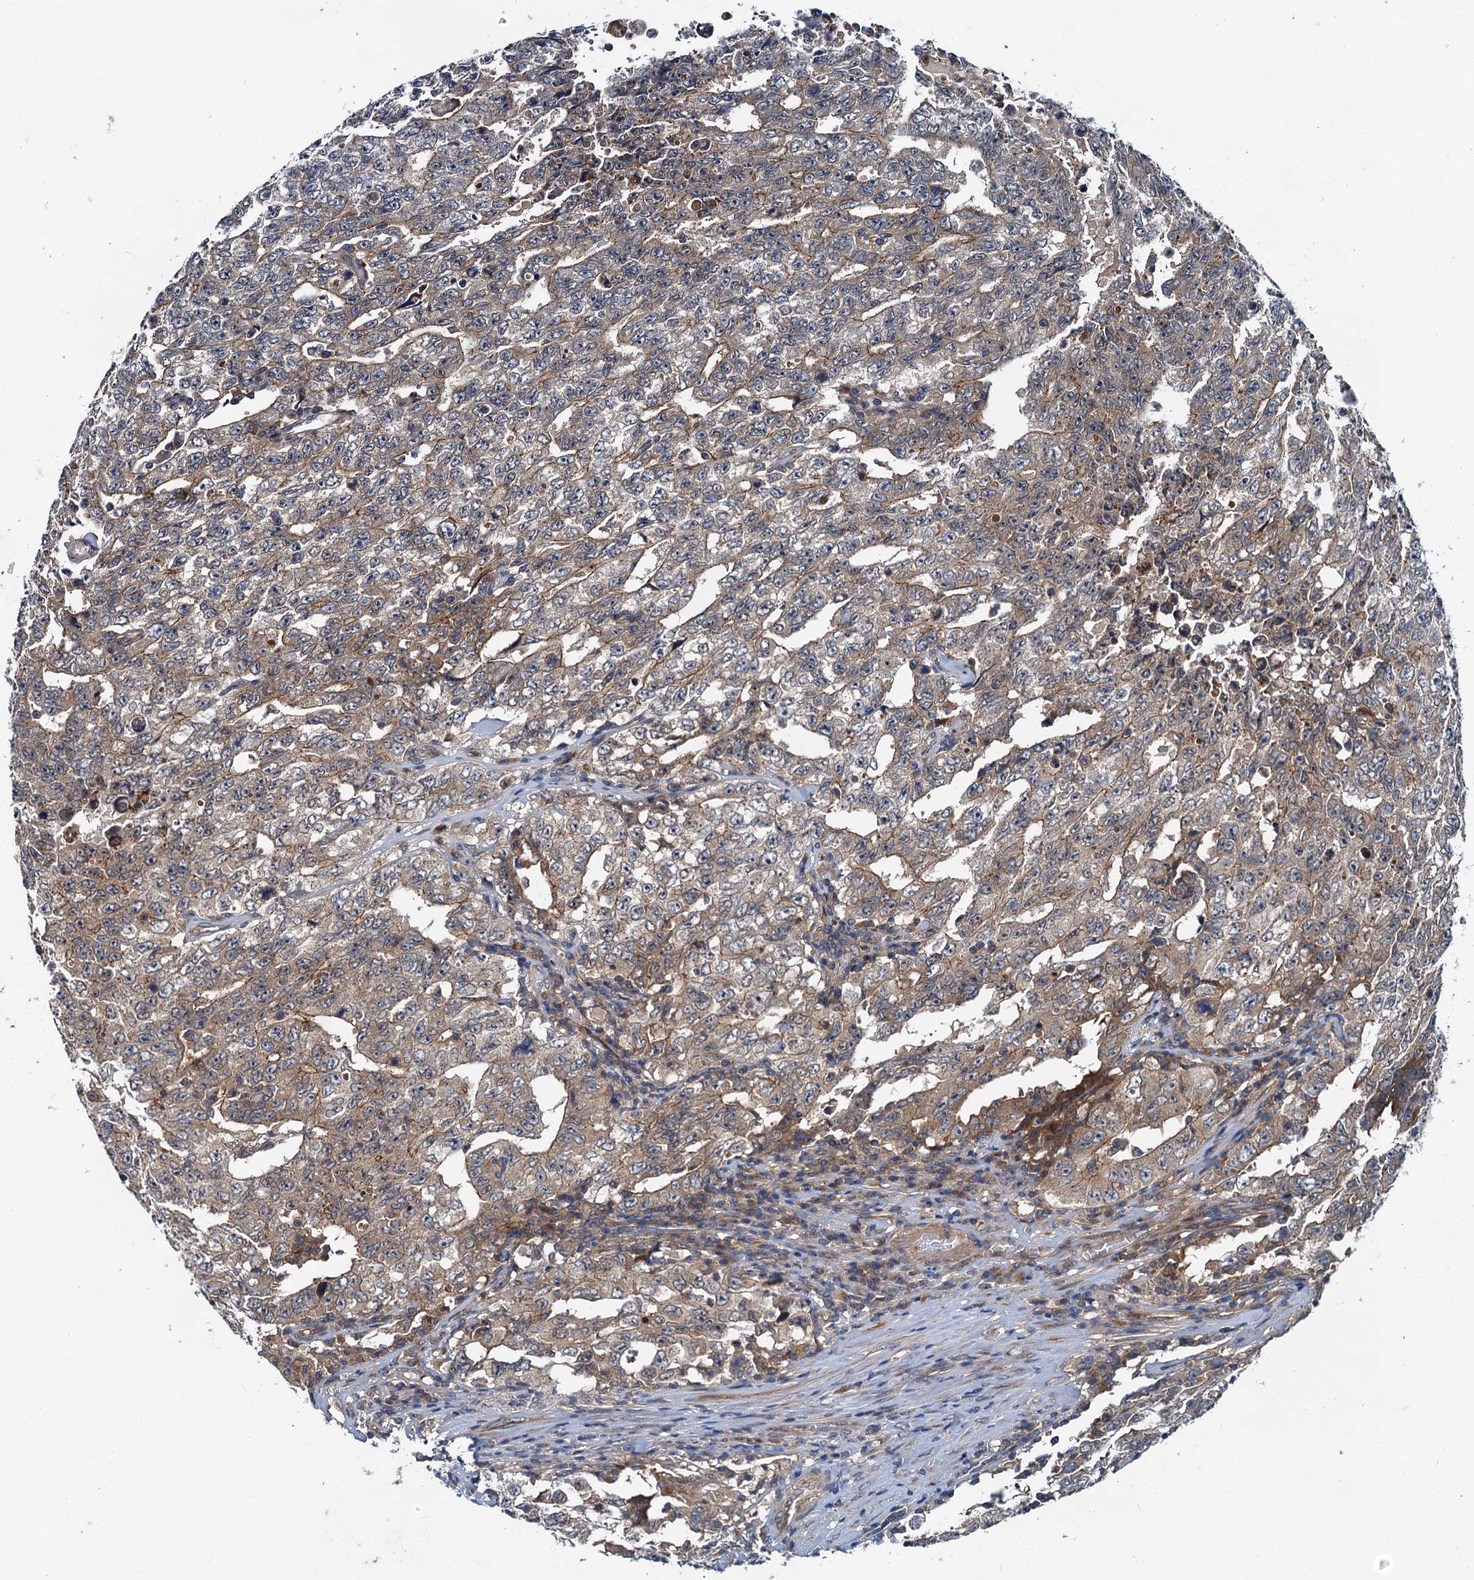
{"staining": {"intensity": "weak", "quantity": ">75%", "location": "cytoplasmic/membranous"}, "tissue": "testis cancer", "cell_type": "Tumor cells", "image_type": "cancer", "snomed": [{"axis": "morphology", "description": "Carcinoma, Embryonal, NOS"}, {"axis": "topography", "description": "Testis"}], "caption": "Embryonal carcinoma (testis) stained with a protein marker exhibits weak staining in tumor cells.", "gene": "EFL1", "patient": {"sex": "male", "age": 26}}